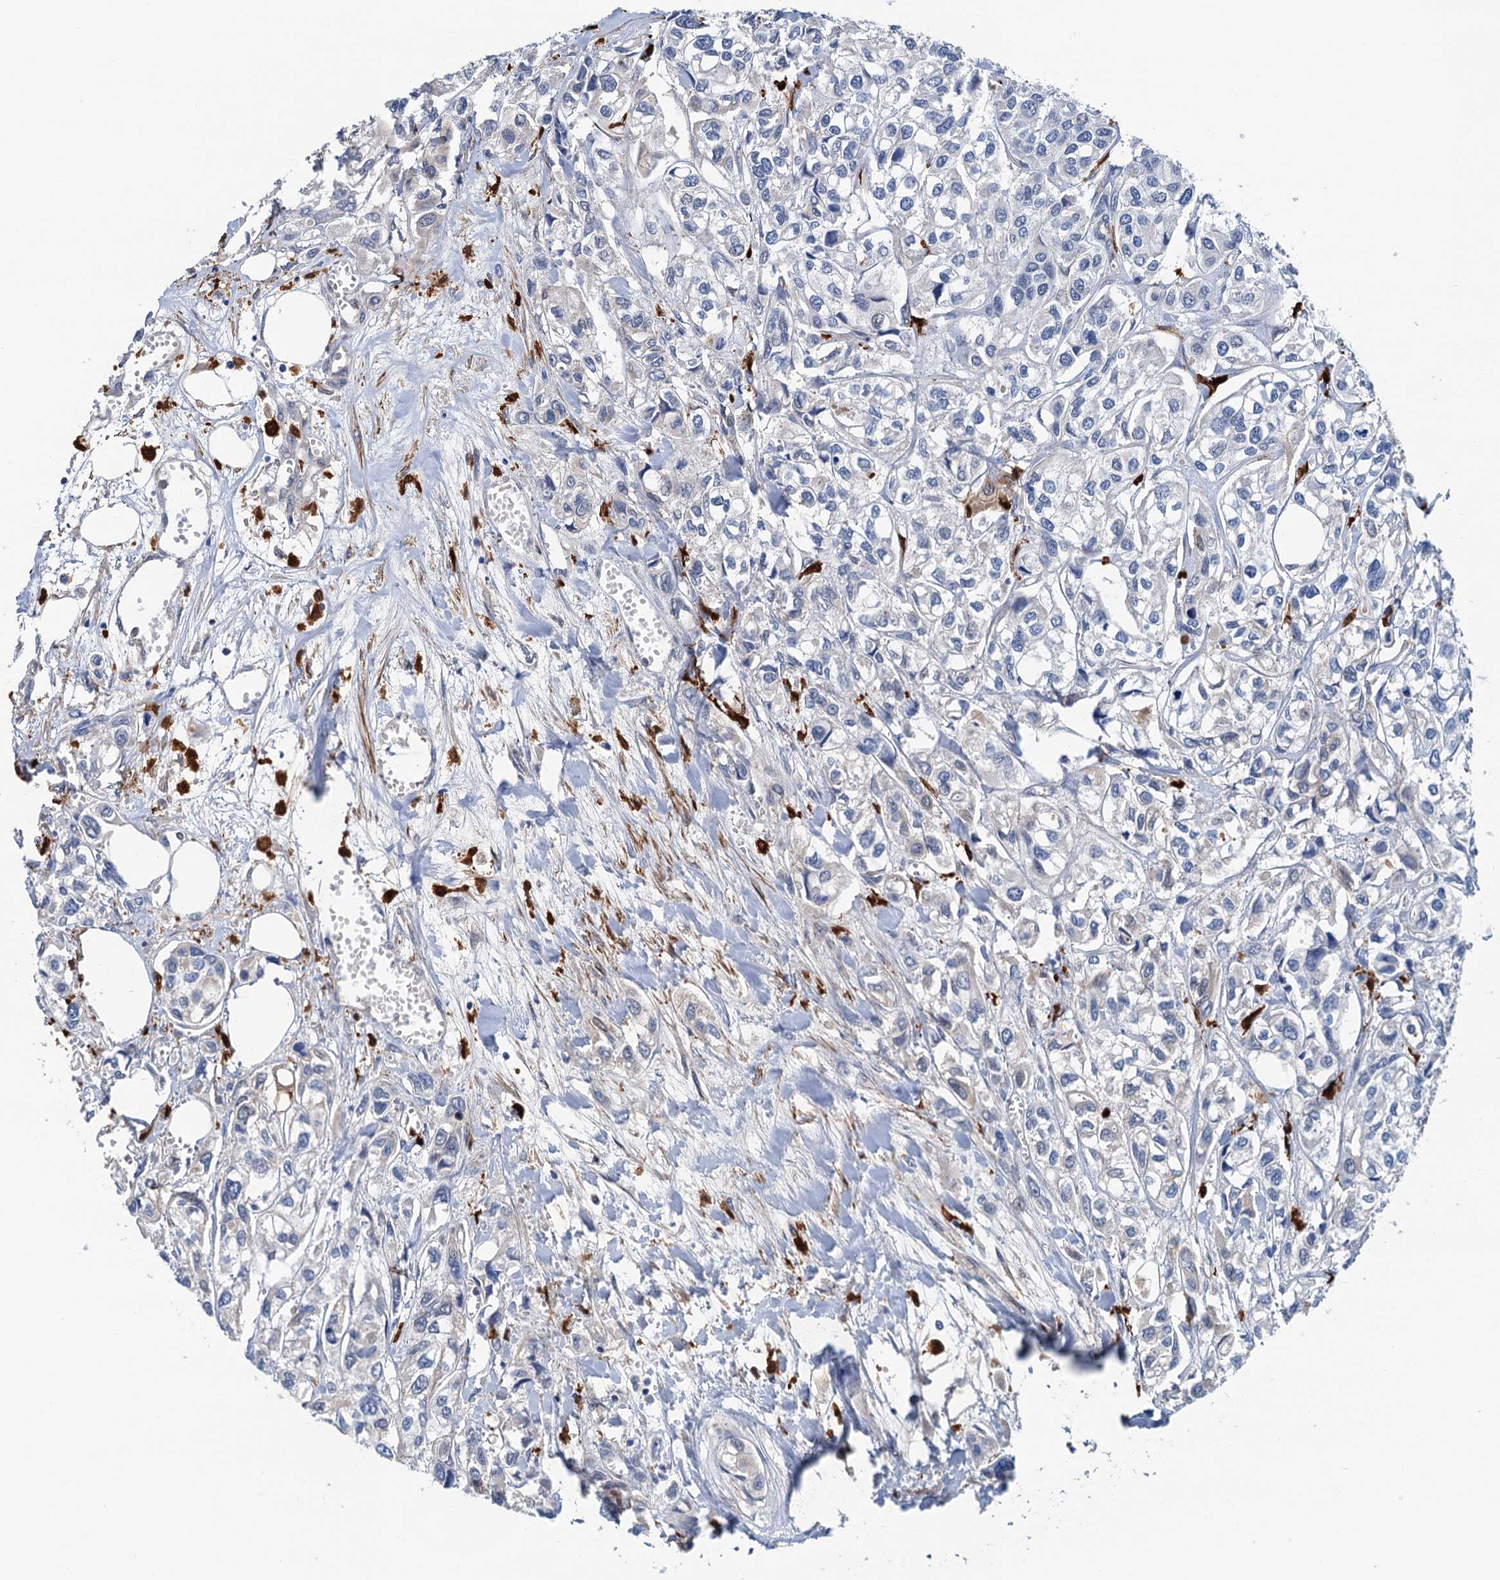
{"staining": {"intensity": "negative", "quantity": "none", "location": "none"}, "tissue": "urothelial cancer", "cell_type": "Tumor cells", "image_type": "cancer", "snomed": [{"axis": "morphology", "description": "Urothelial carcinoma, High grade"}, {"axis": "topography", "description": "Urinary bladder"}], "caption": "Immunohistochemical staining of human urothelial cancer shows no significant expression in tumor cells.", "gene": "CSTPP1", "patient": {"sex": "male", "age": 67}}